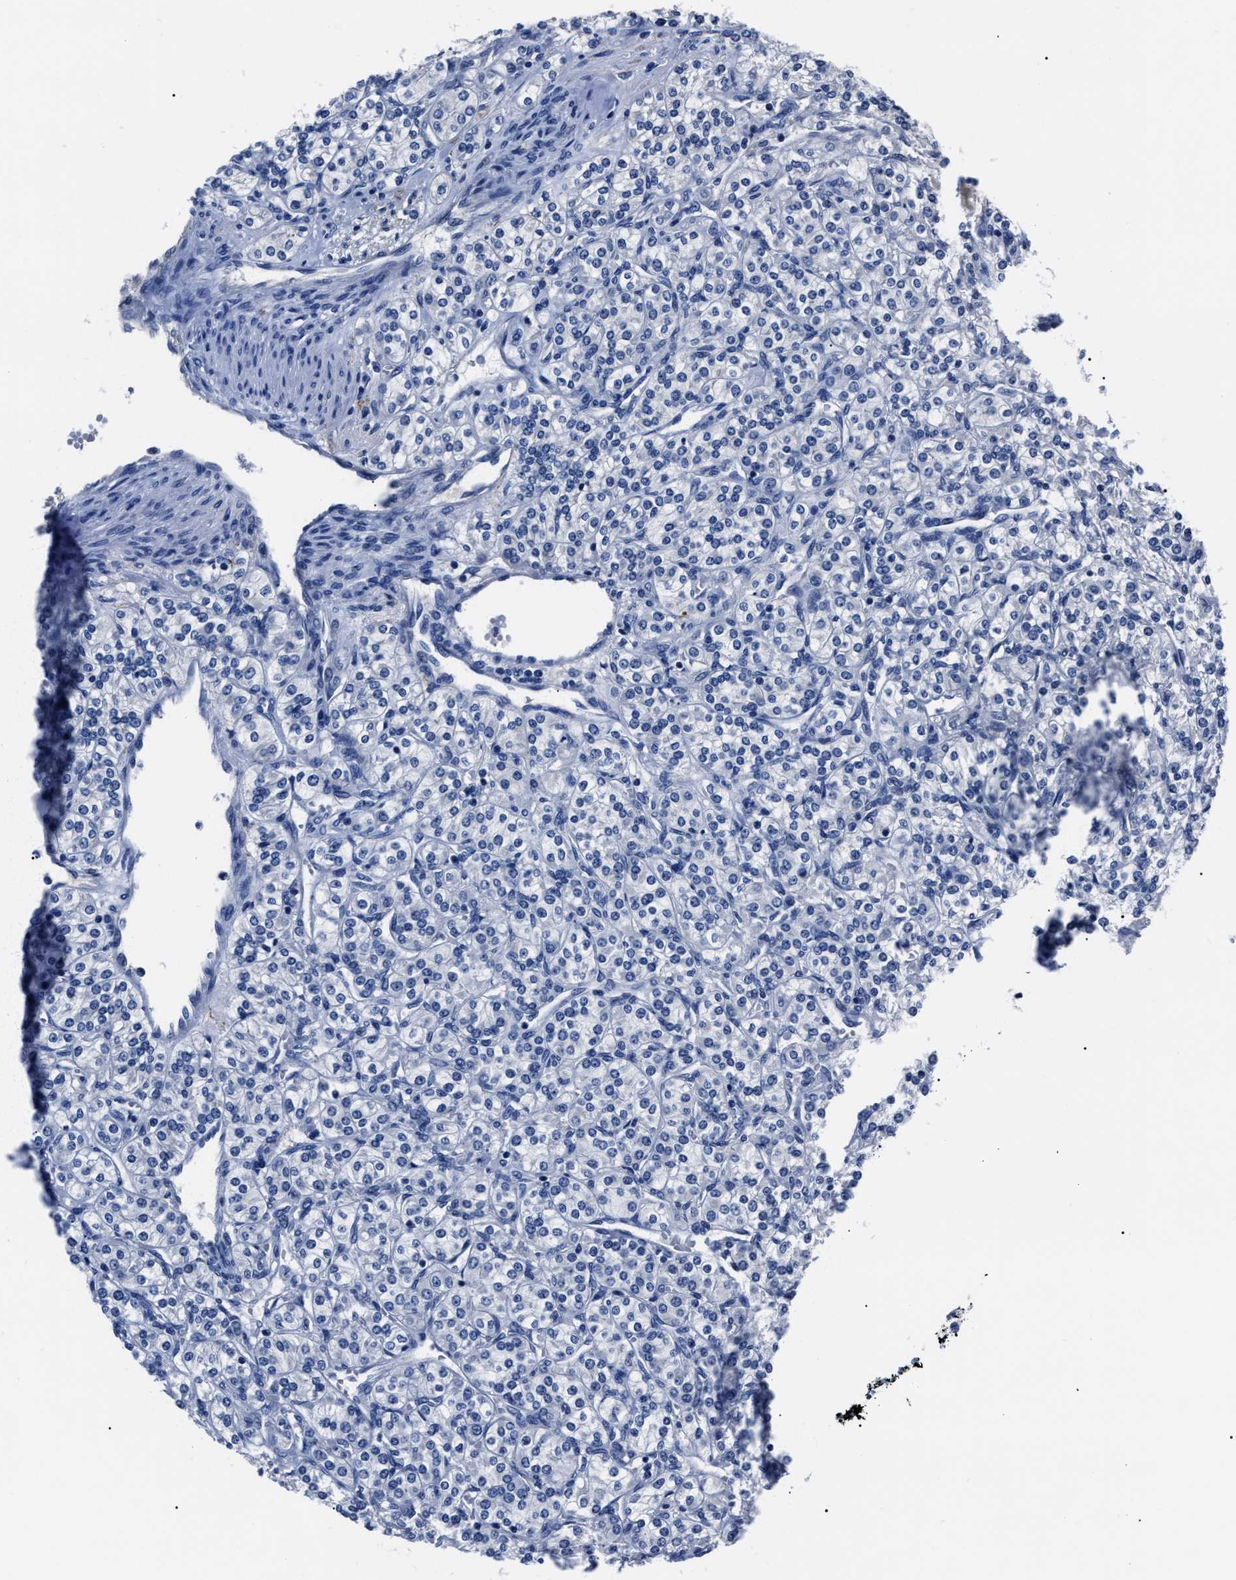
{"staining": {"intensity": "negative", "quantity": "none", "location": "none"}, "tissue": "renal cancer", "cell_type": "Tumor cells", "image_type": "cancer", "snomed": [{"axis": "morphology", "description": "Adenocarcinoma, NOS"}, {"axis": "topography", "description": "Kidney"}], "caption": "A photomicrograph of human renal adenocarcinoma is negative for staining in tumor cells.", "gene": "LRWD1", "patient": {"sex": "male", "age": 77}}